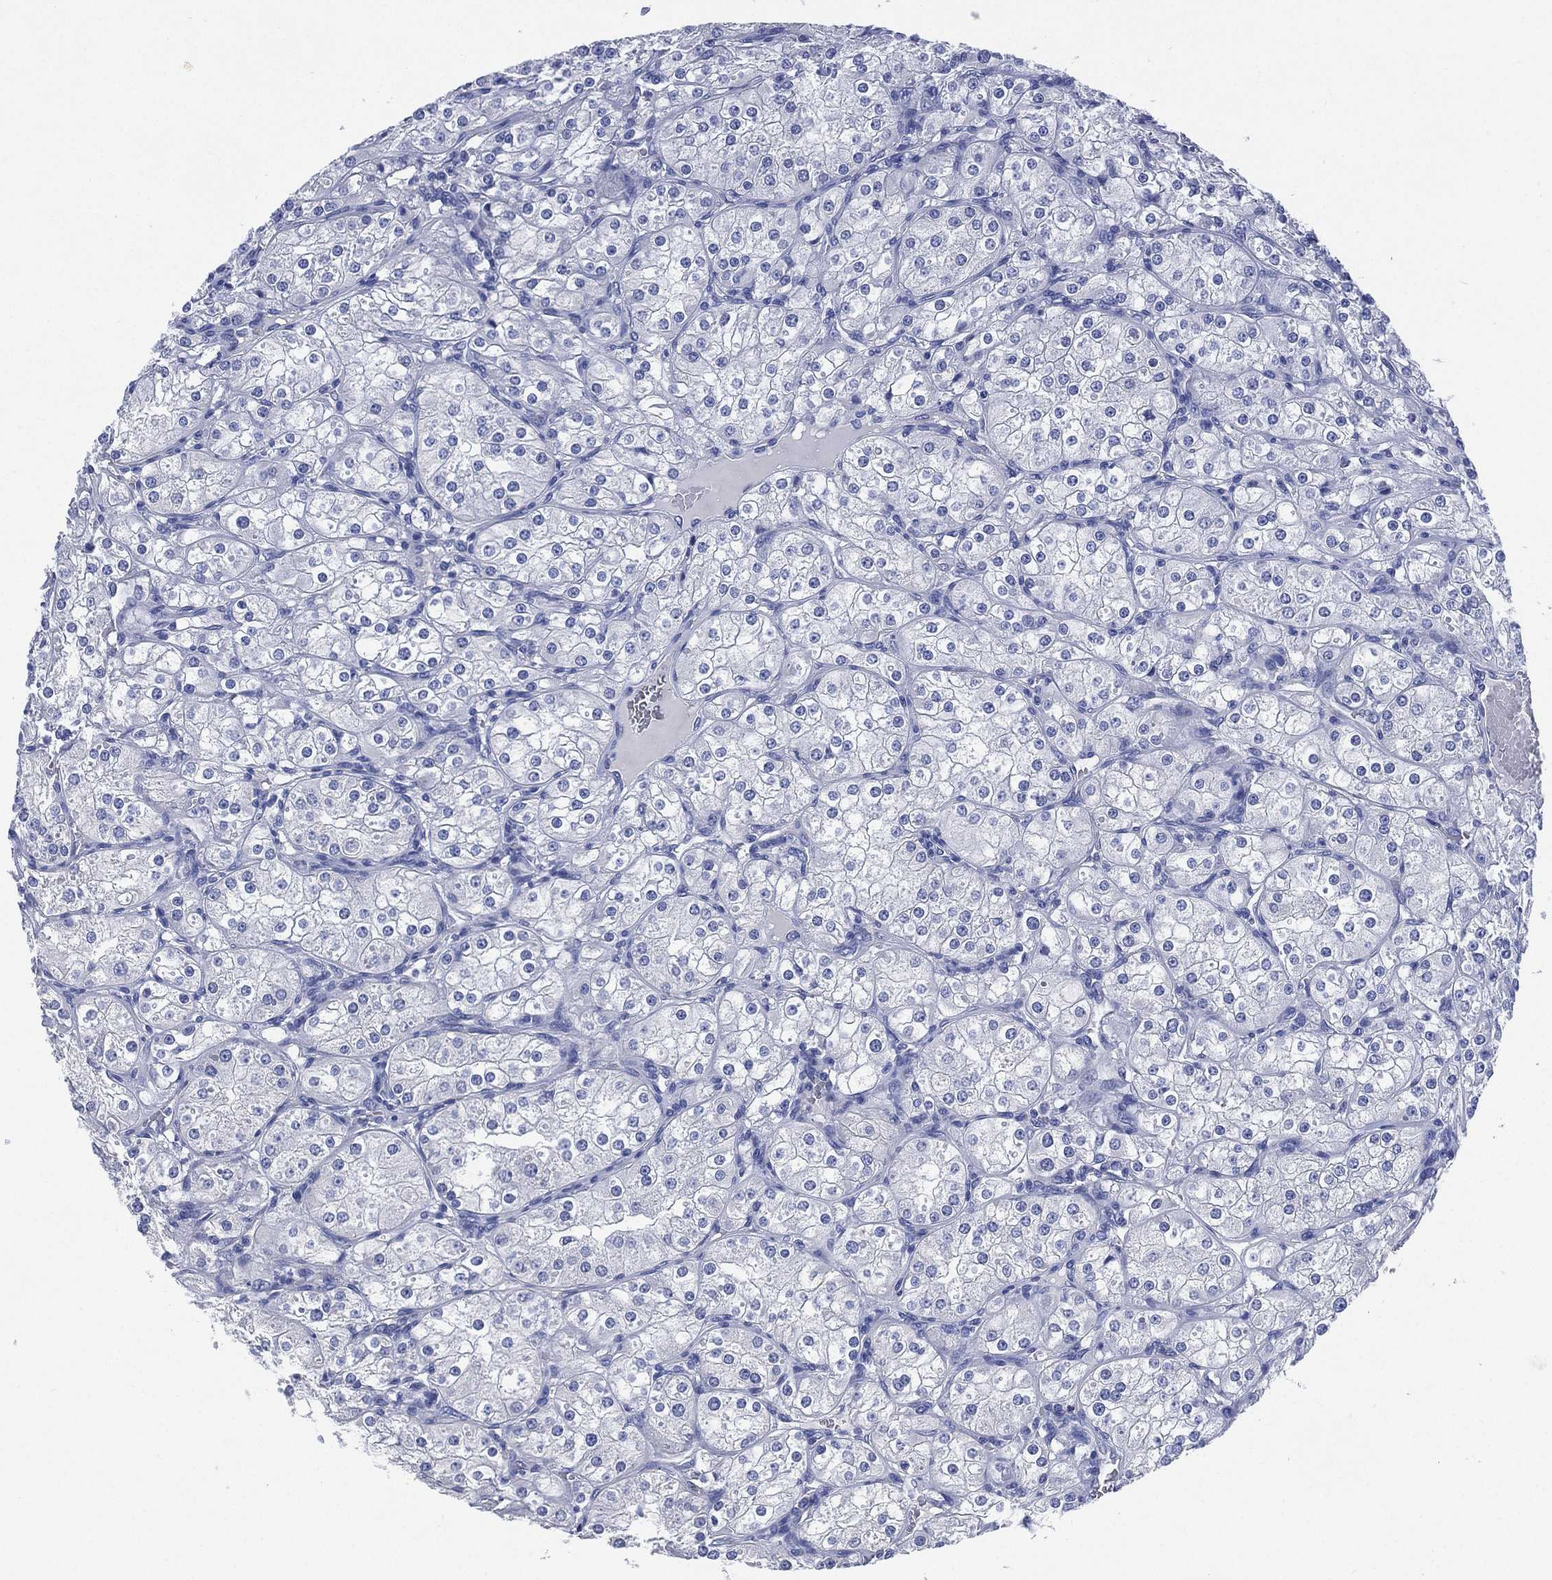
{"staining": {"intensity": "negative", "quantity": "none", "location": "none"}, "tissue": "renal cancer", "cell_type": "Tumor cells", "image_type": "cancer", "snomed": [{"axis": "morphology", "description": "Adenocarcinoma, NOS"}, {"axis": "topography", "description": "Kidney"}], "caption": "An image of human adenocarcinoma (renal) is negative for staining in tumor cells.", "gene": "CCDC70", "patient": {"sex": "male", "age": 77}}